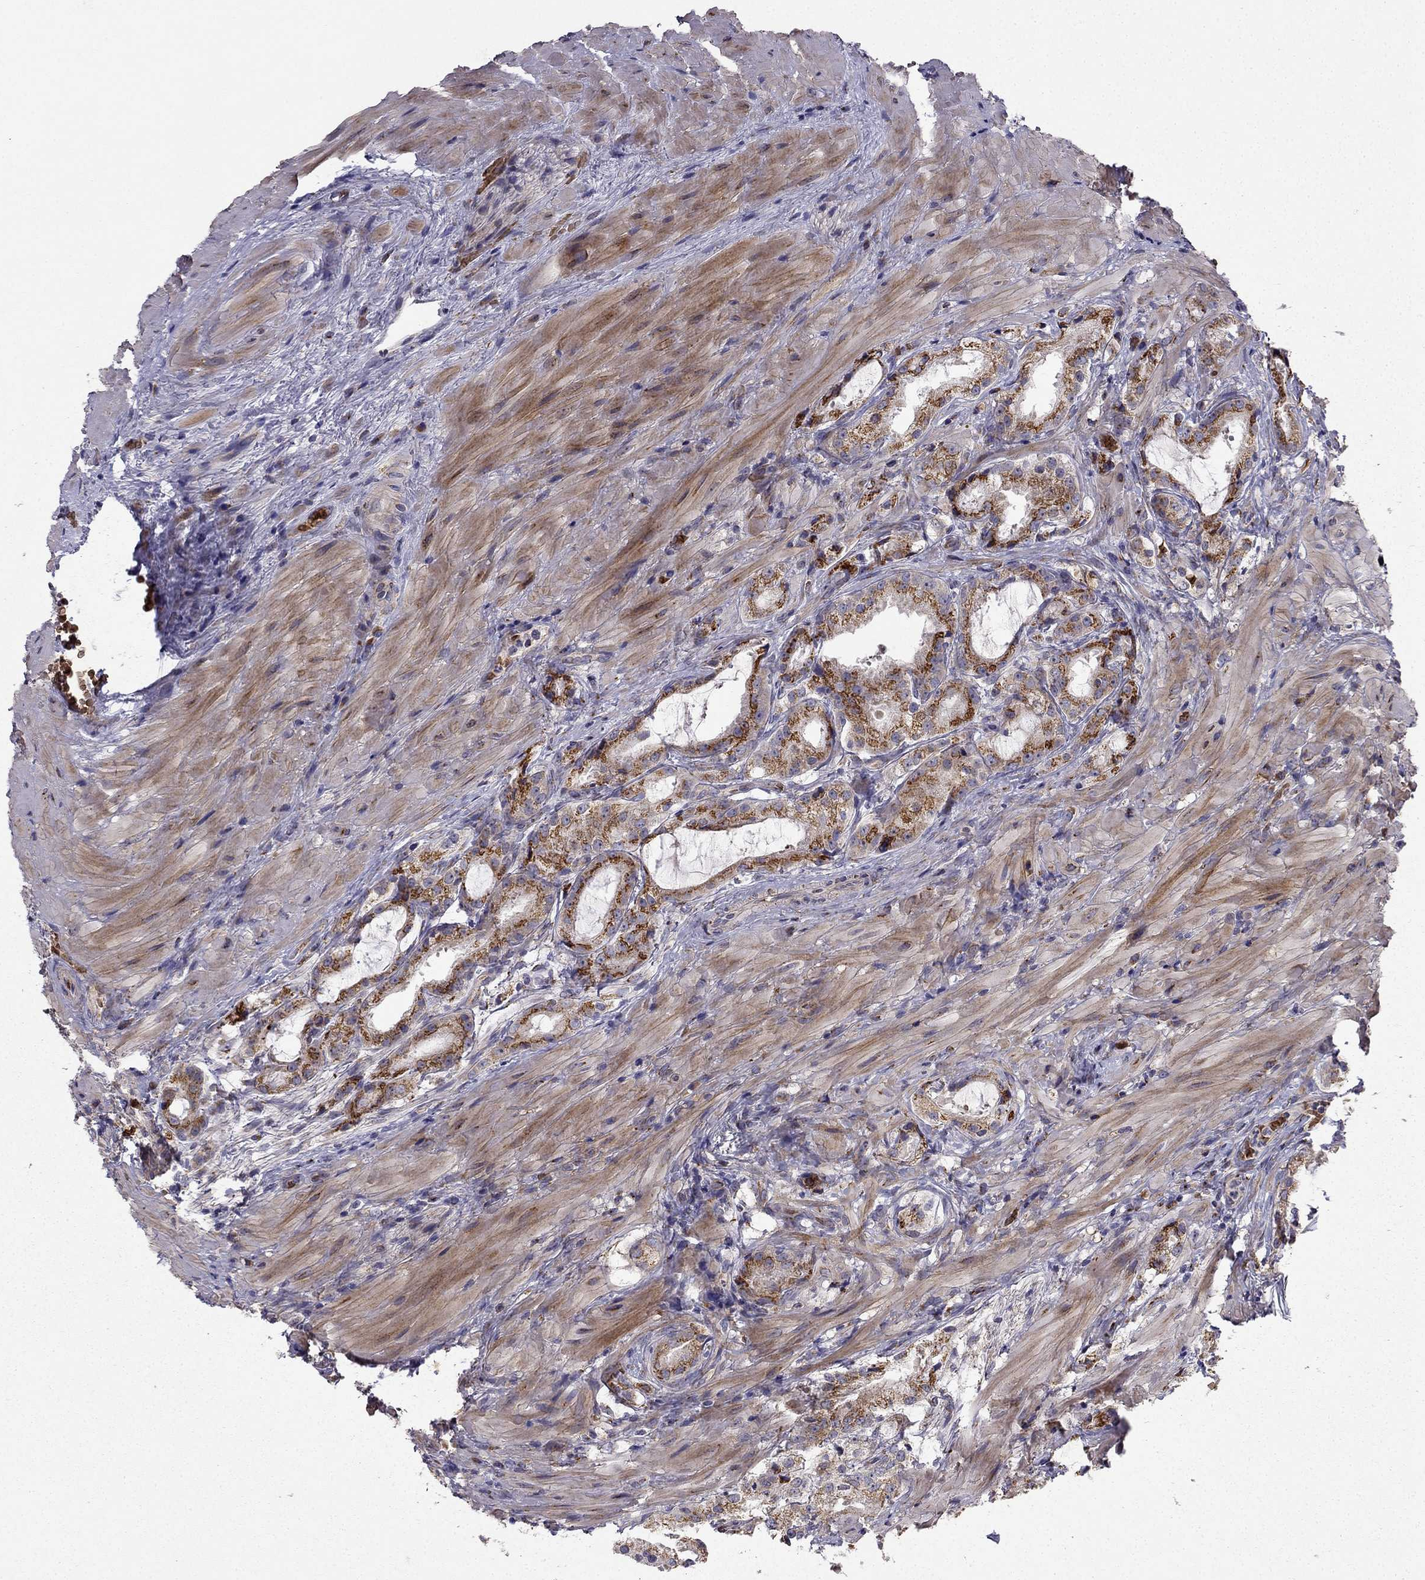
{"staining": {"intensity": "strong", "quantity": ">75%", "location": "cytoplasmic/membranous"}, "tissue": "prostate cancer", "cell_type": "Tumor cells", "image_type": "cancer", "snomed": [{"axis": "morphology", "description": "Adenocarcinoma, NOS"}, {"axis": "morphology", "description": "Adenocarcinoma, High grade"}, {"axis": "topography", "description": "Prostate"}], "caption": "Human adenocarcinoma (prostate) stained for a protein (brown) exhibits strong cytoplasmic/membranous positive staining in about >75% of tumor cells.", "gene": "B4GALT7", "patient": {"sex": "male", "age": 64}}